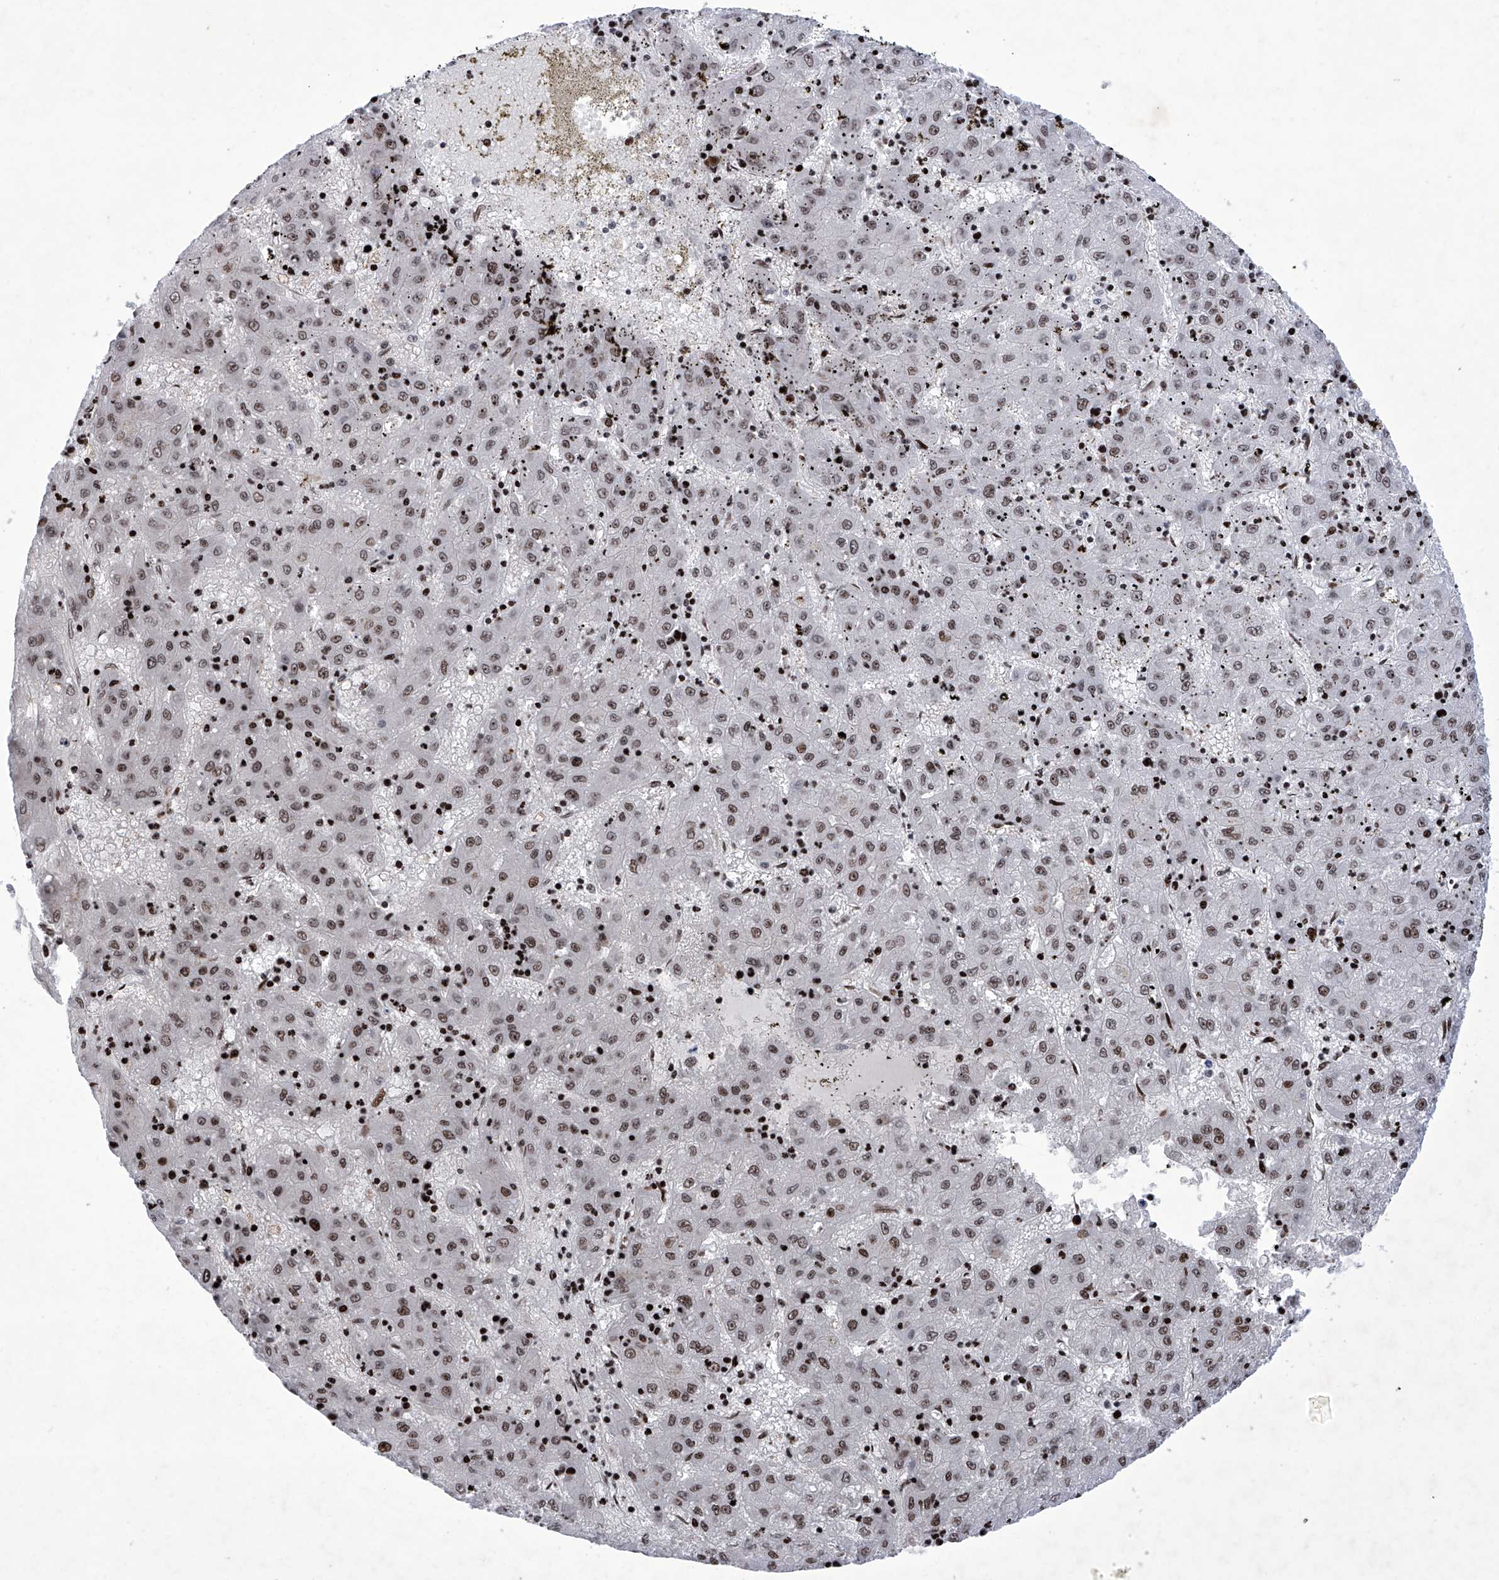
{"staining": {"intensity": "moderate", "quantity": ">75%", "location": "nuclear"}, "tissue": "liver cancer", "cell_type": "Tumor cells", "image_type": "cancer", "snomed": [{"axis": "morphology", "description": "Carcinoma, Hepatocellular, NOS"}, {"axis": "topography", "description": "Liver"}], "caption": "Tumor cells demonstrate moderate nuclear staining in approximately >75% of cells in hepatocellular carcinoma (liver). The staining was performed using DAB (3,3'-diaminobenzidine), with brown indicating positive protein expression. Nuclei are stained blue with hematoxylin.", "gene": "HEY2", "patient": {"sex": "male", "age": 72}}